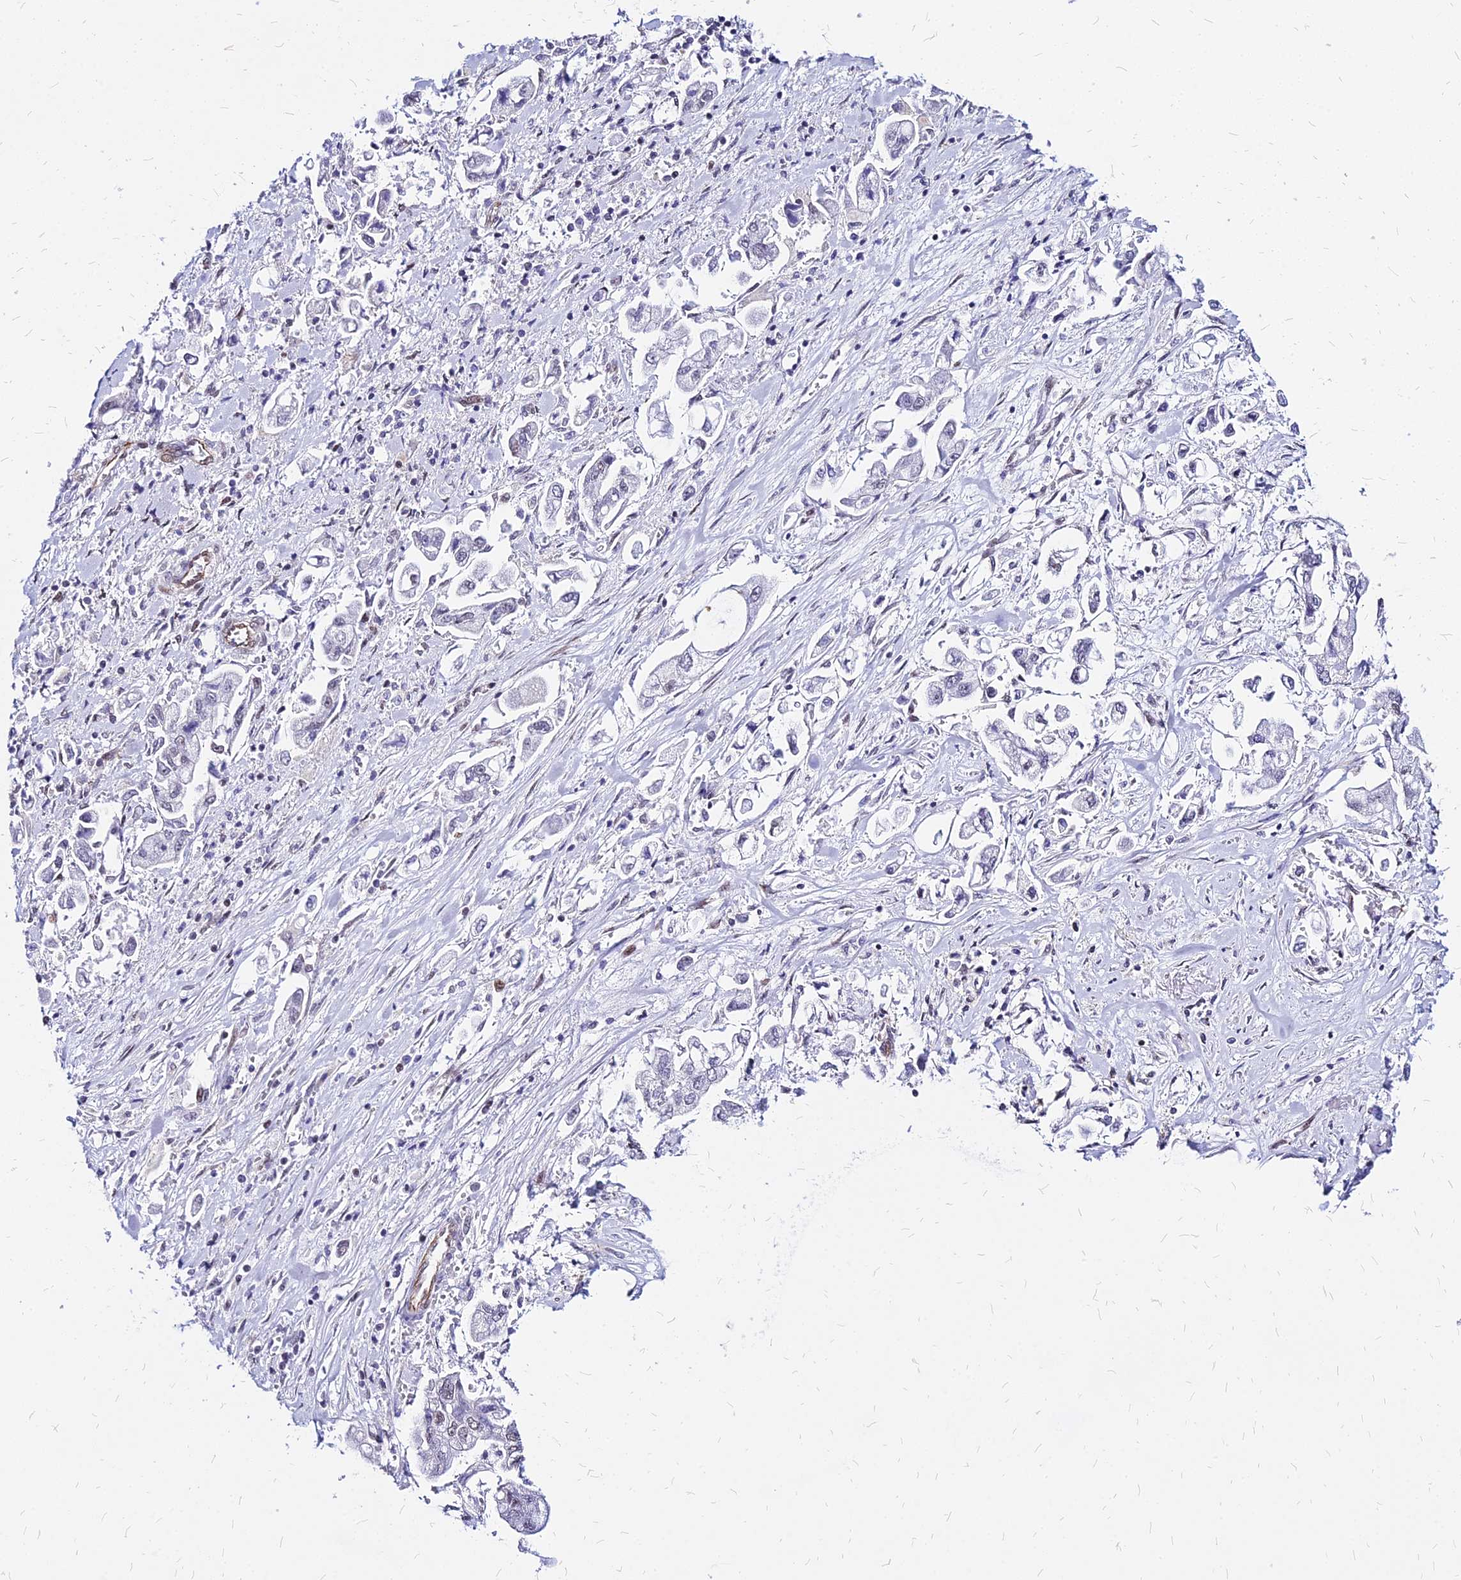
{"staining": {"intensity": "negative", "quantity": "none", "location": "none"}, "tissue": "stomach cancer", "cell_type": "Tumor cells", "image_type": "cancer", "snomed": [{"axis": "morphology", "description": "Adenocarcinoma, NOS"}, {"axis": "topography", "description": "Stomach"}], "caption": "DAB (3,3'-diaminobenzidine) immunohistochemical staining of human stomach cancer (adenocarcinoma) demonstrates no significant staining in tumor cells. (DAB (3,3'-diaminobenzidine) immunohistochemistry, high magnification).", "gene": "FDX2", "patient": {"sex": "male", "age": 62}}